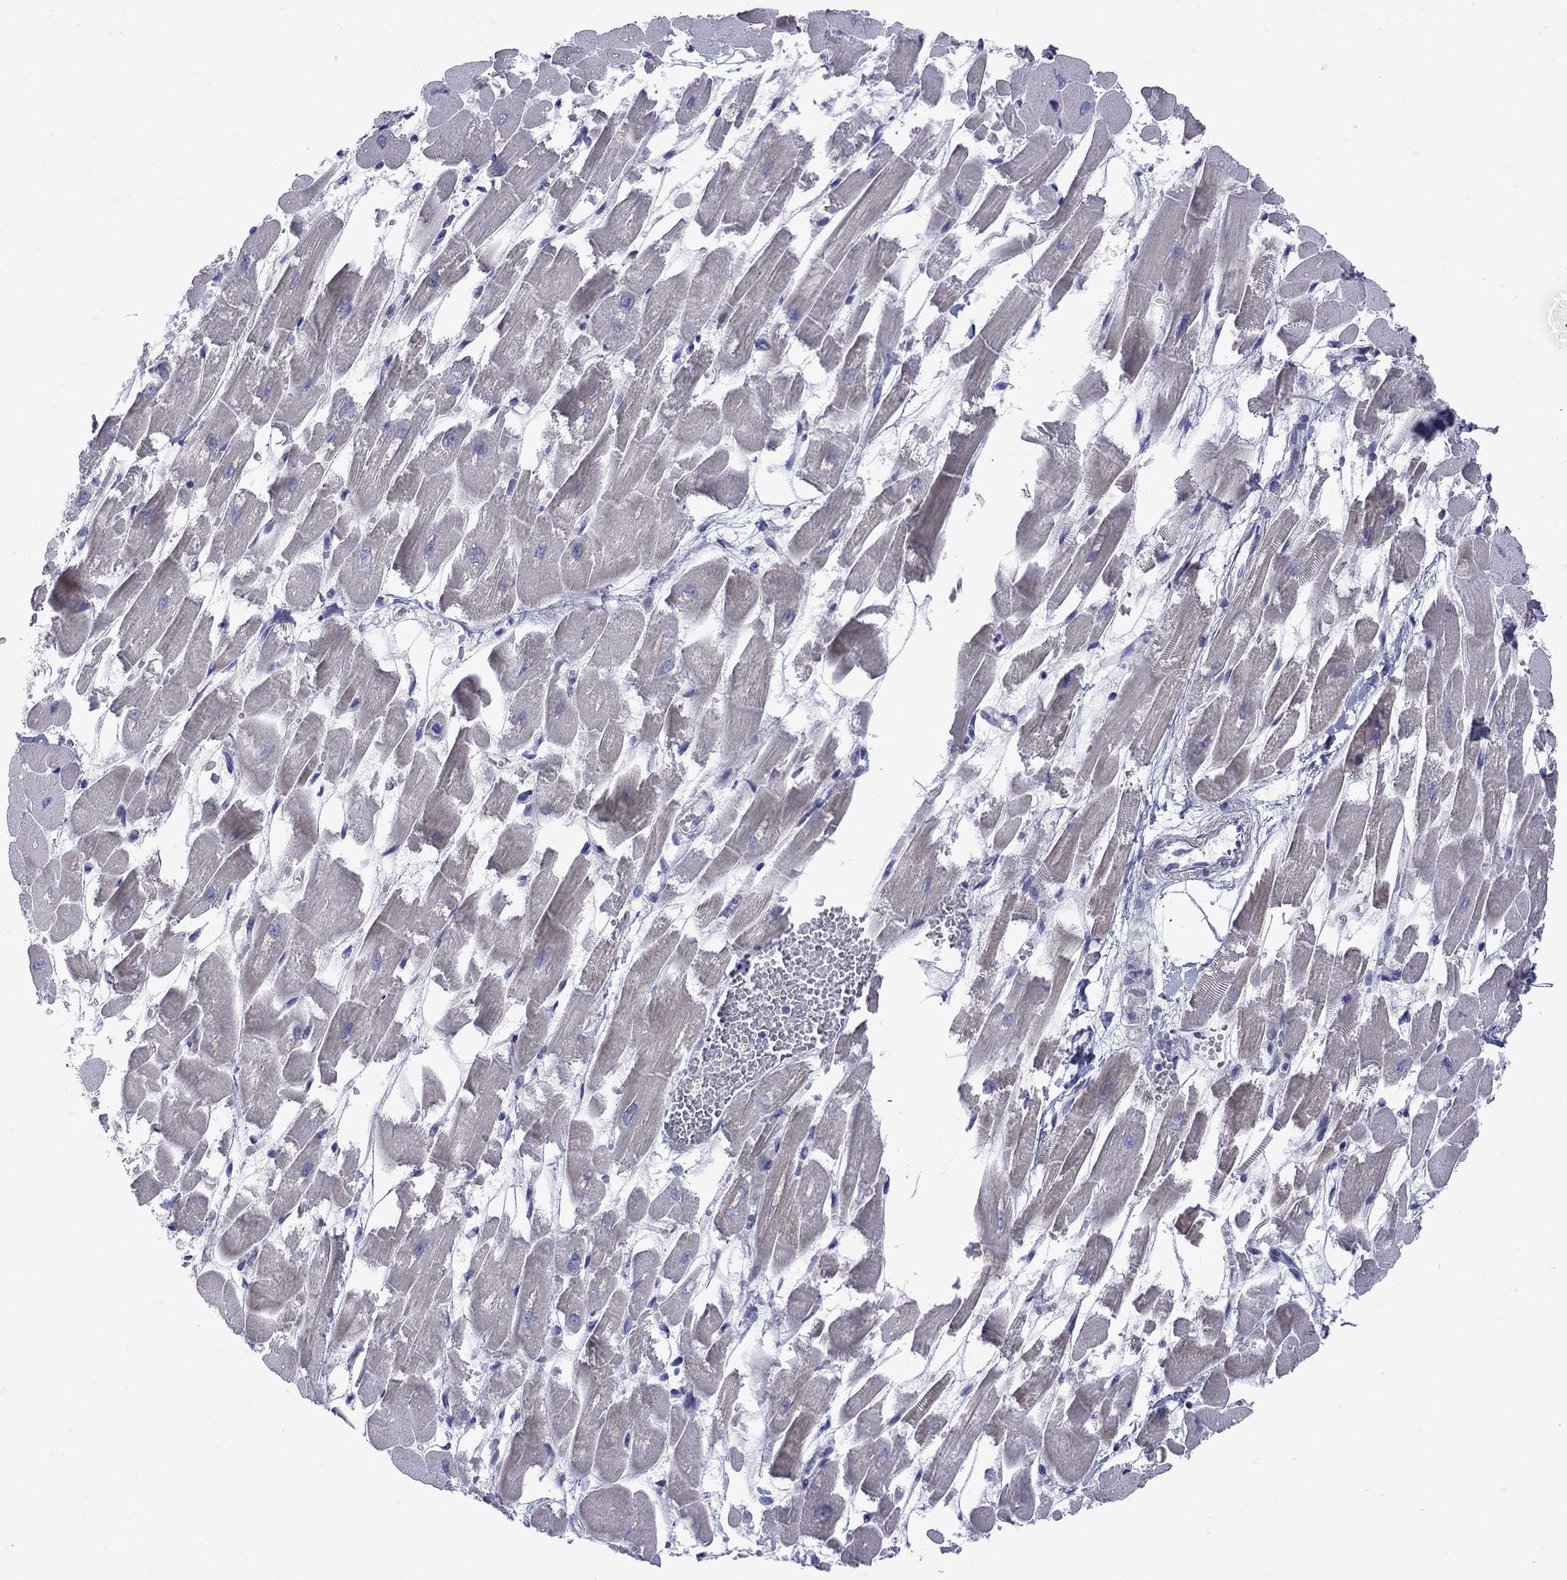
{"staining": {"intensity": "negative", "quantity": "none", "location": "none"}, "tissue": "heart muscle", "cell_type": "Cardiomyocytes", "image_type": "normal", "snomed": [{"axis": "morphology", "description": "Normal tissue, NOS"}, {"axis": "topography", "description": "Heart"}], "caption": "DAB immunohistochemical staining of benign human heart muscle demonstrates no significant expression in cardiomyocytes.", "gene": "ASNS", "patient": {"sex": "female", "age": 52}}